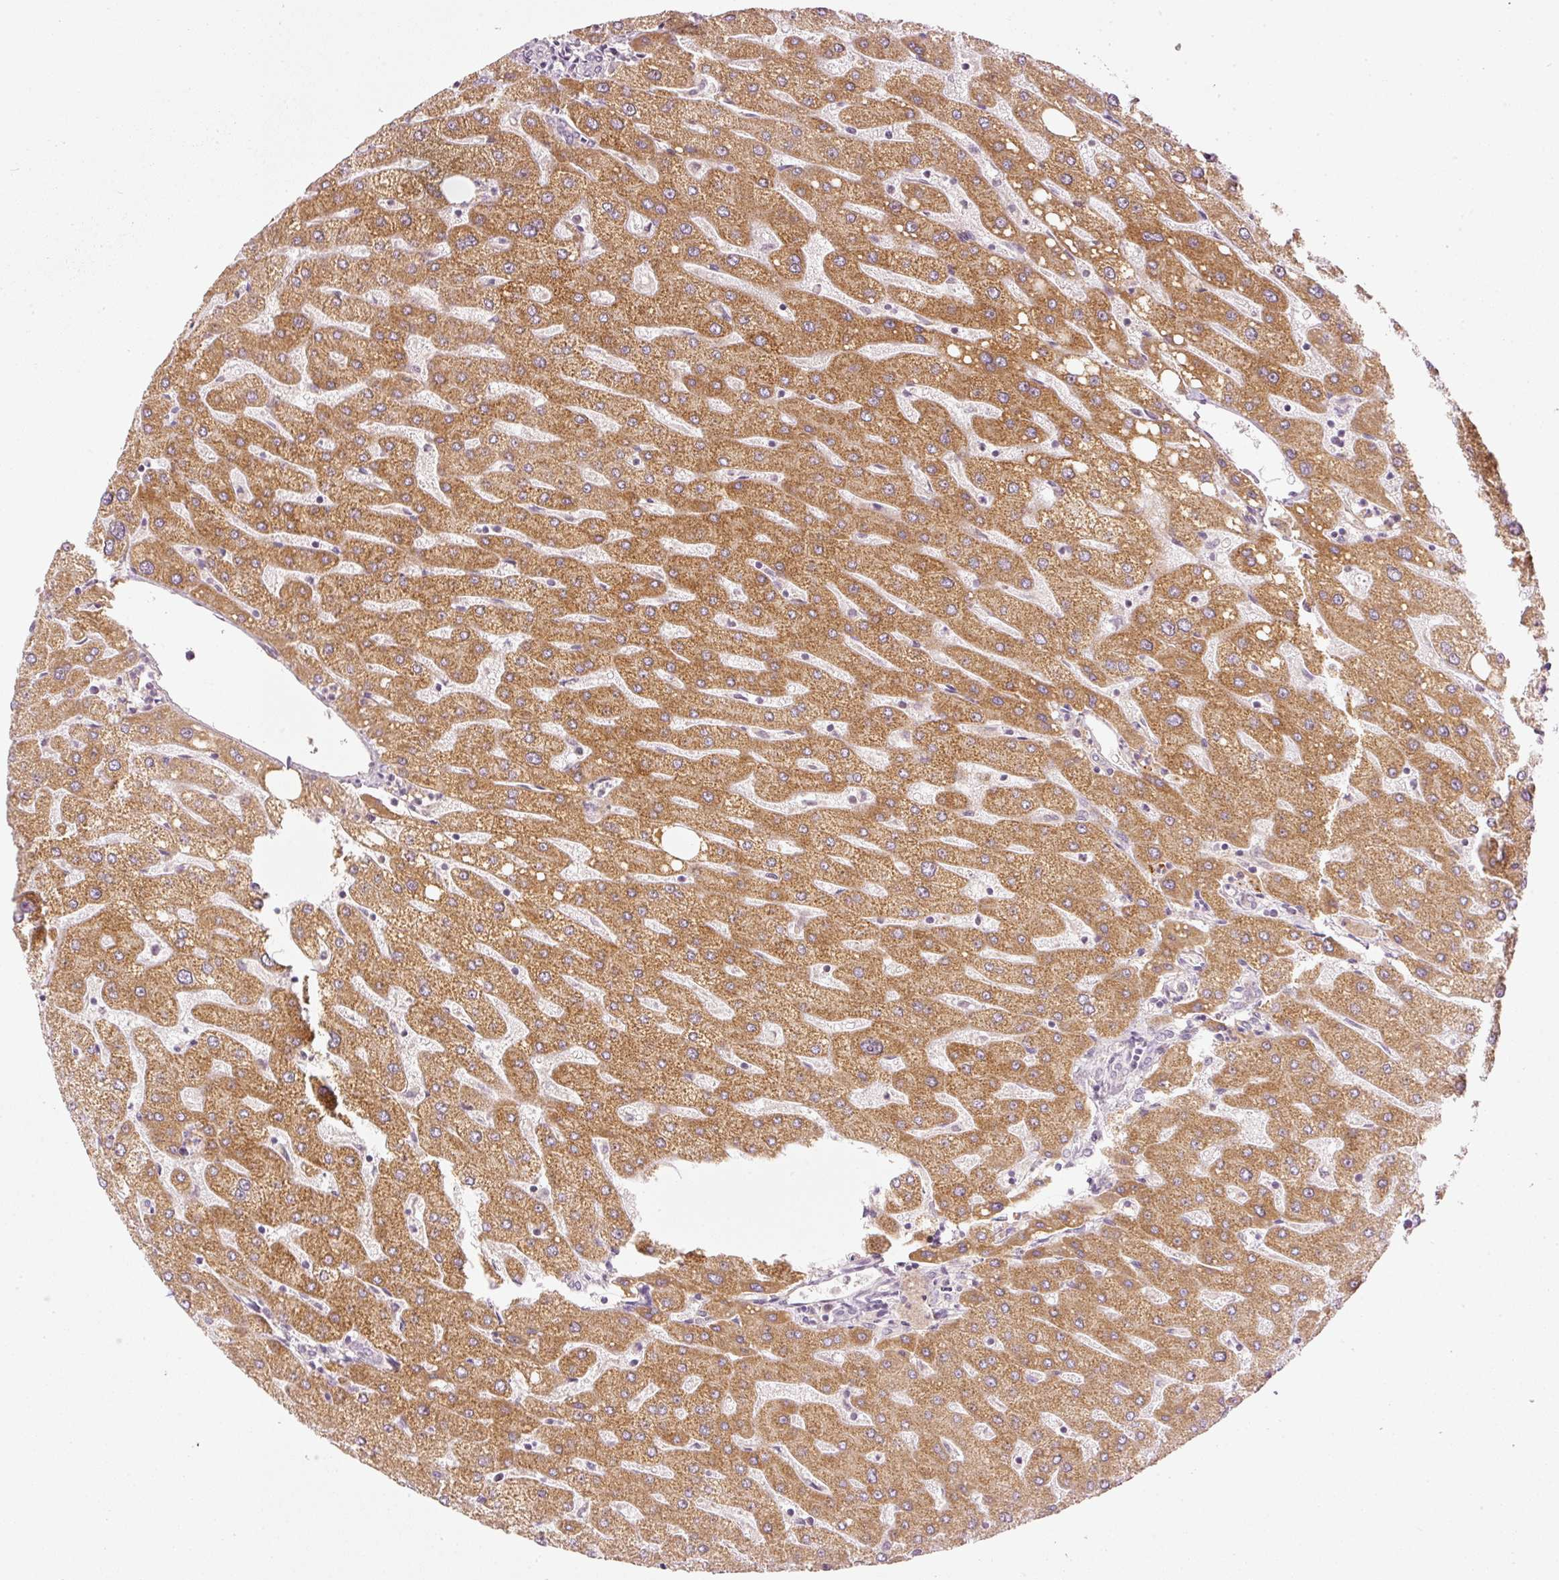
{"staining": {"intensity": "negative", "quantity": "none", "location": "none"}, "tissue": "liver", "cell_type": "Cholangiocytes", "image_type": "normal", "snomed": [{"axis": "morphology", "description": "Normal tissue, NOS"}, {"axis": "topography", "description": "Liver"}], "caption": "DAB immunohistochemical staining of benign liver shows no significant staining in cholangiocytes.", "gene": "CDC20B", "patient": {"sex": "male", "age": 67}}